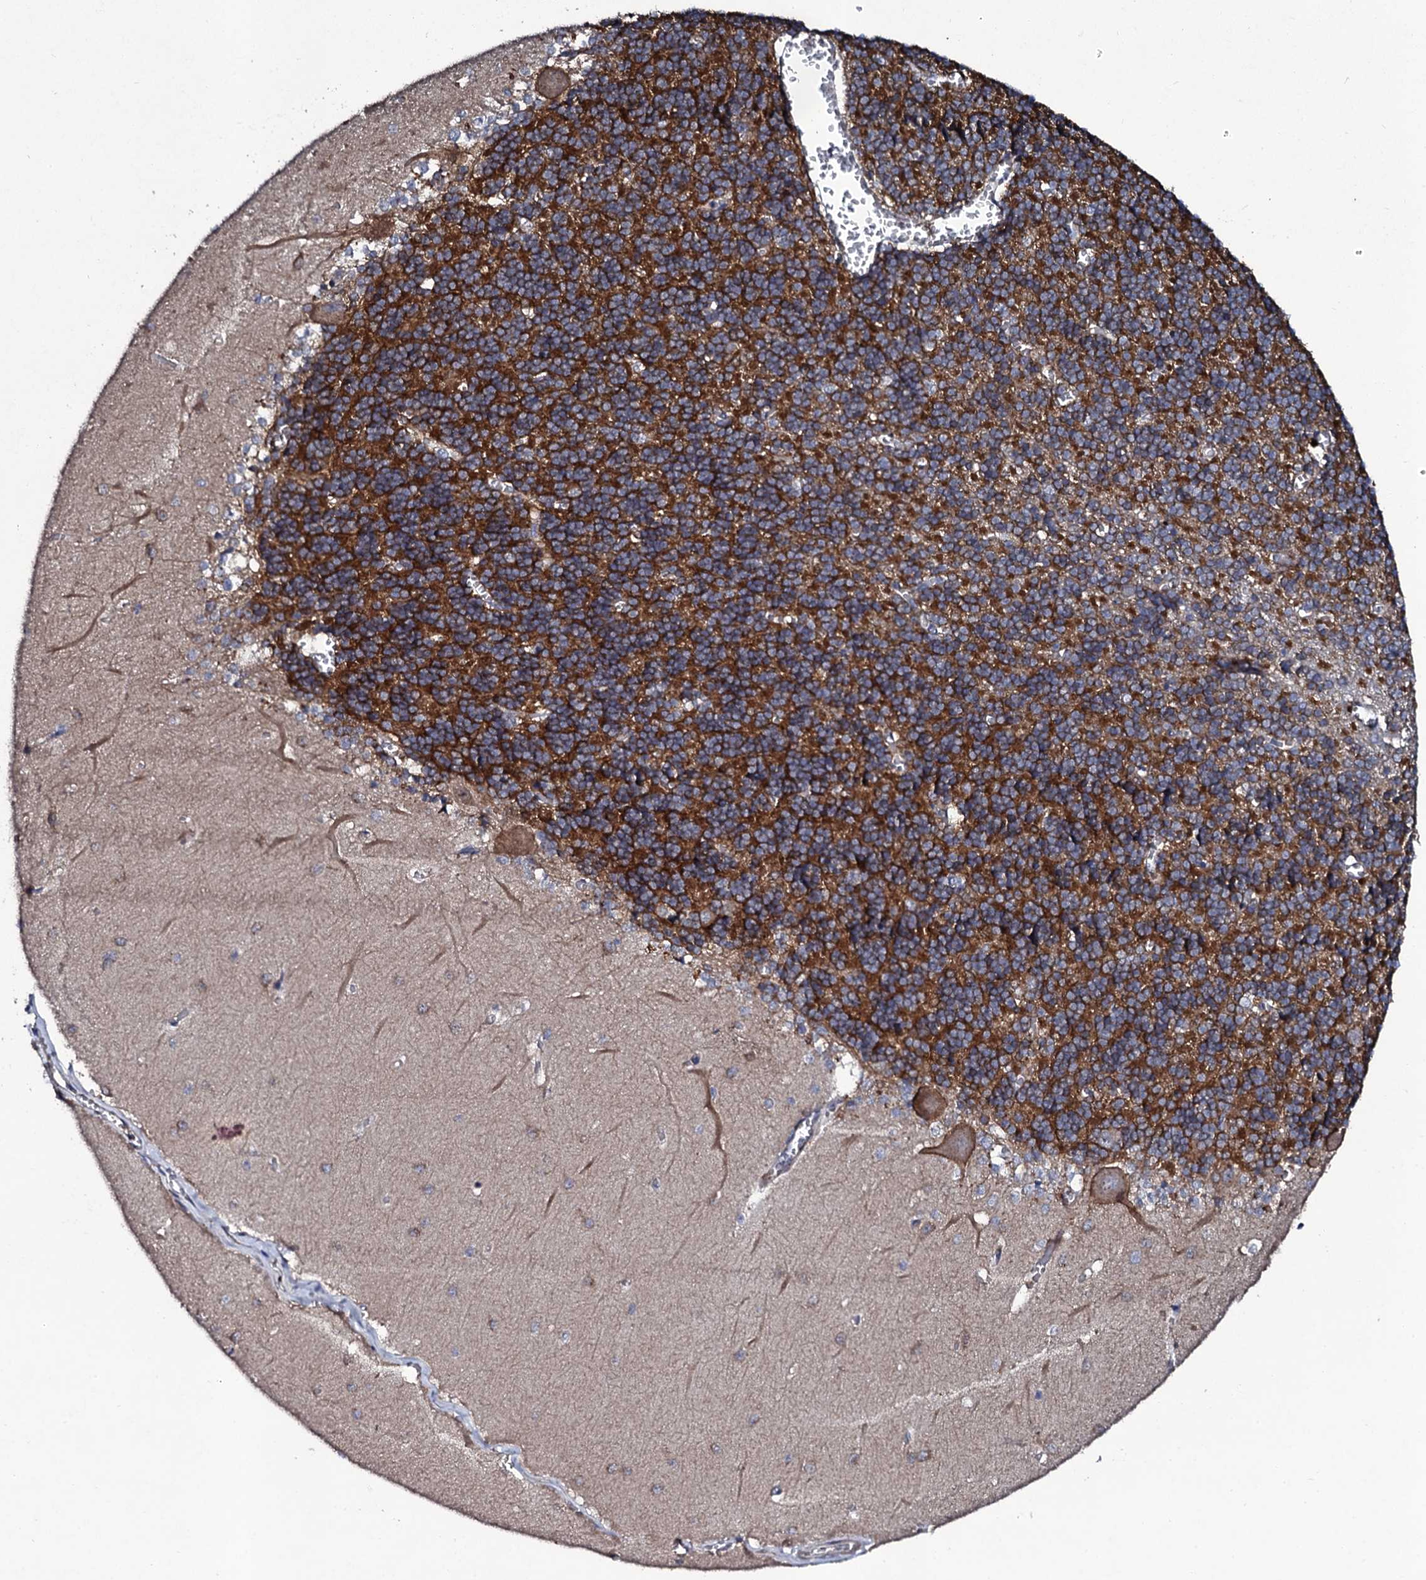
{"staining": {"intensity": "strong", "quantity": "25%-75%", "location": "cytoplasmic/membranous"}, "tissue": "cerebellum", "cell_type": "Cells in granular layer", "image_type": "normal", "snomed": [{"axis": "morphology", "description": "Normal tissue, NOS"}, {"axis": "topography", "description": "Cerebellum"}], "caption": "Human cerebellum stained for a protein (brown) shows strong cytoplasmic/membranous positive positivity in approximately 25%-75% of cells in granular layer.", "gene": "LRRC28", "patient": {"sex": "male", "age": 37}}